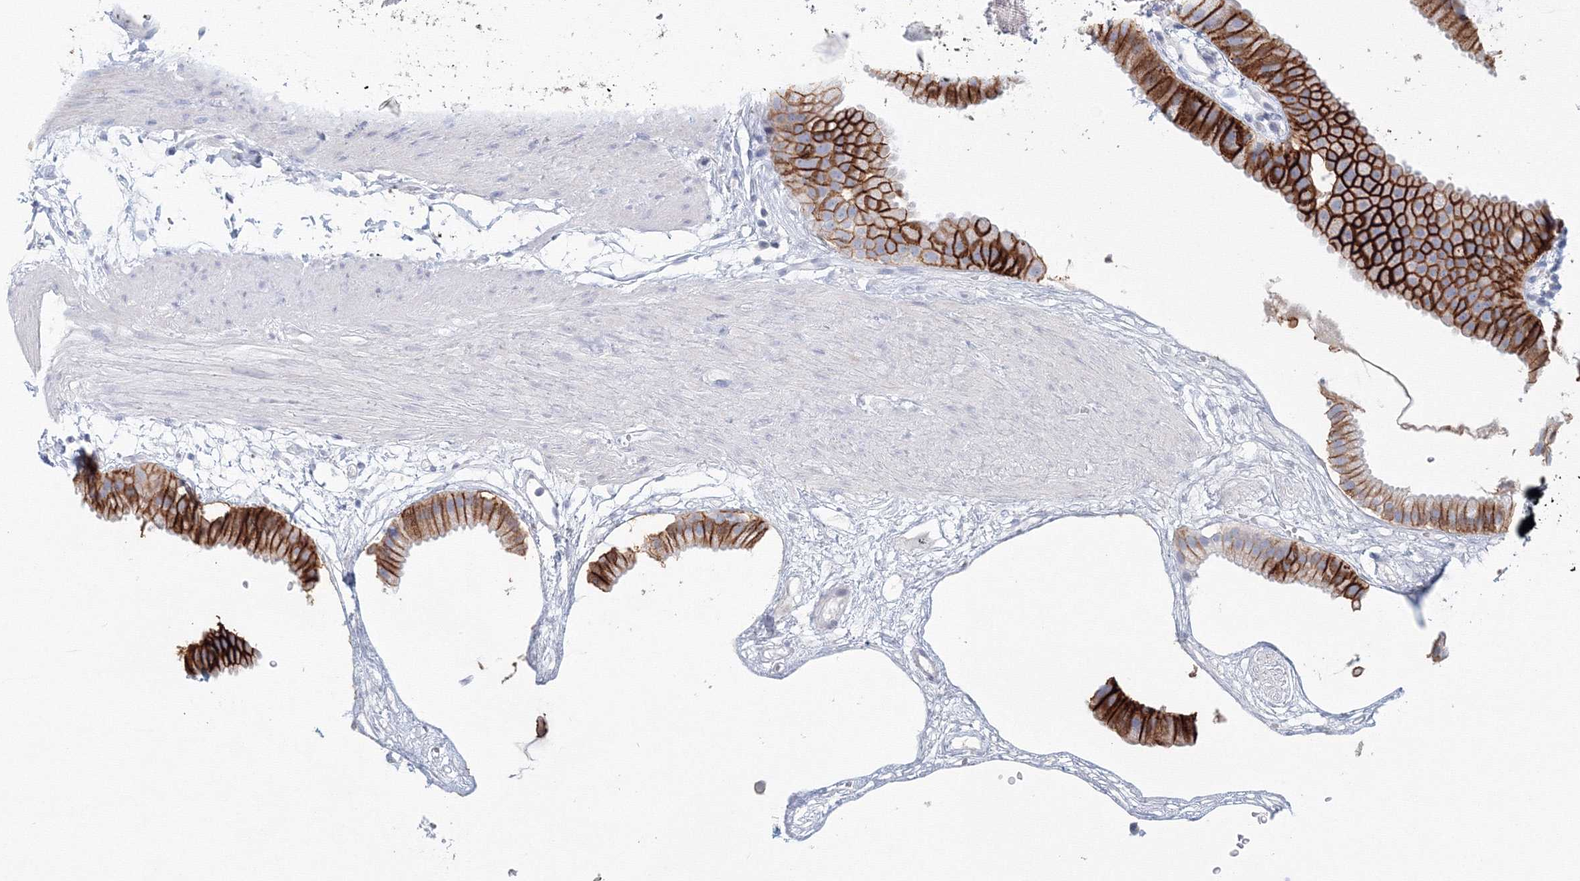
{"staining": {"intensity": "strong", "quantity": "25%-75%", "location": "cytoplasmic/membranous"}, "tissue": "gallbladder", "cell_type": "Glandular cells", "image_type": "normal", "snomed": [{"axis": "morphology", "description": "Normal tissue, NOS"}, {"axis": "topography", "description": "Gallbladder"}], "caption": "Protein staining exhibits strong cytoplasmic/membranous positivity in about 25%-75% of glandular cells in benign gallbladder. Ihc stains the protein in brown and the nuclei are stained blue.", "gene": "VSIG1", "patient": {"sex": "female", "age": 64}}